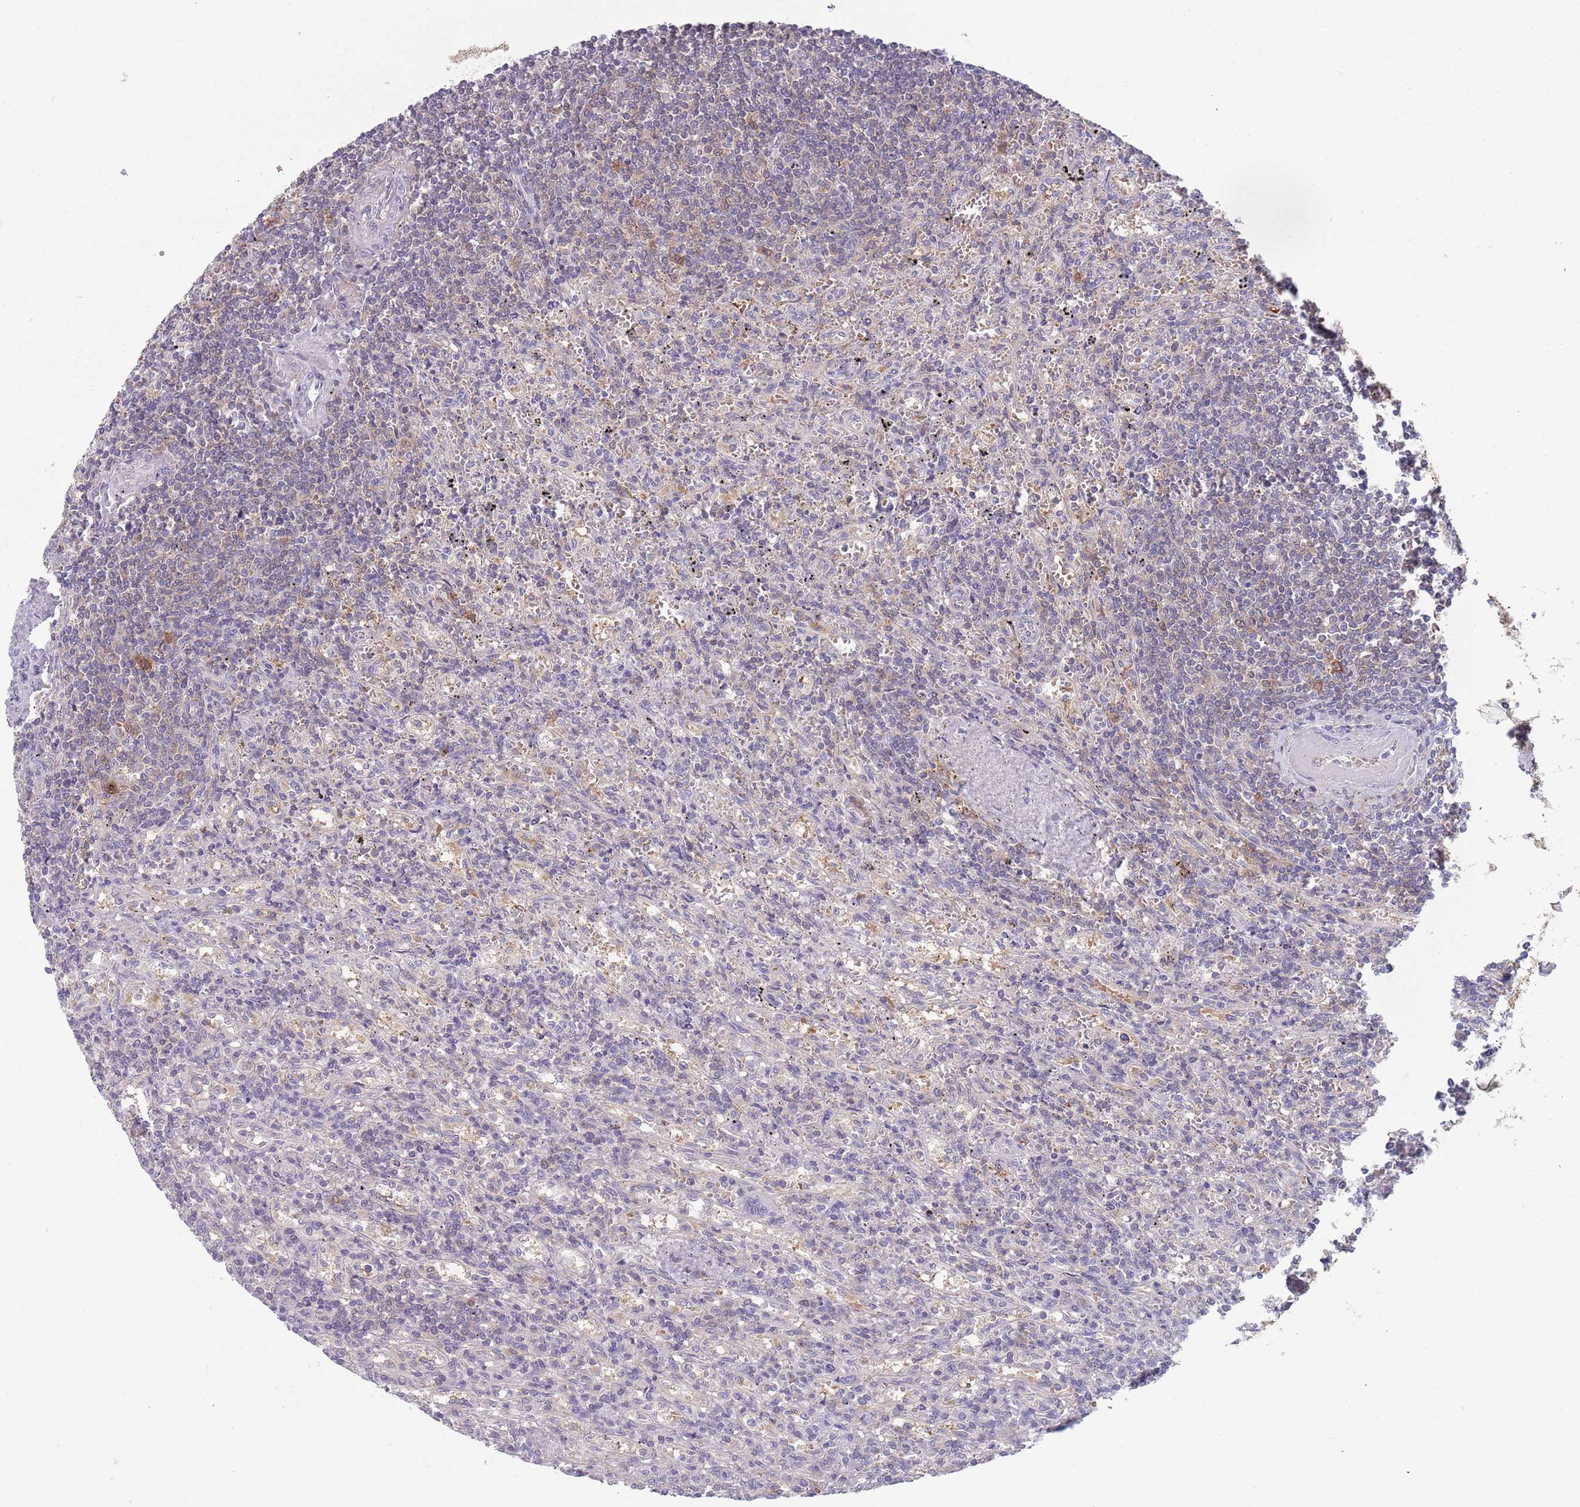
{"staining": {"intensity": "negative", "quantity": "none", "location": "none"}, "tissue": "lymphoma", "cell_type": "Tumor cells", "image_type": "cancer", "snomed": [{"axis": "morphology", "description": "Malignant lymphoma, non-Hodgkin's type, Low grade"}, {"axis": "topography", "description": "Spleen"}], "caption": "Protein analysis of lymphoma demonstrates no significant positivity in tumor cells. (DAB (3,3'-diaminobenzidine) IHC, high magnification).", "gene": "CLNS1A", "patient": {"sex": "male", "age": 76}}